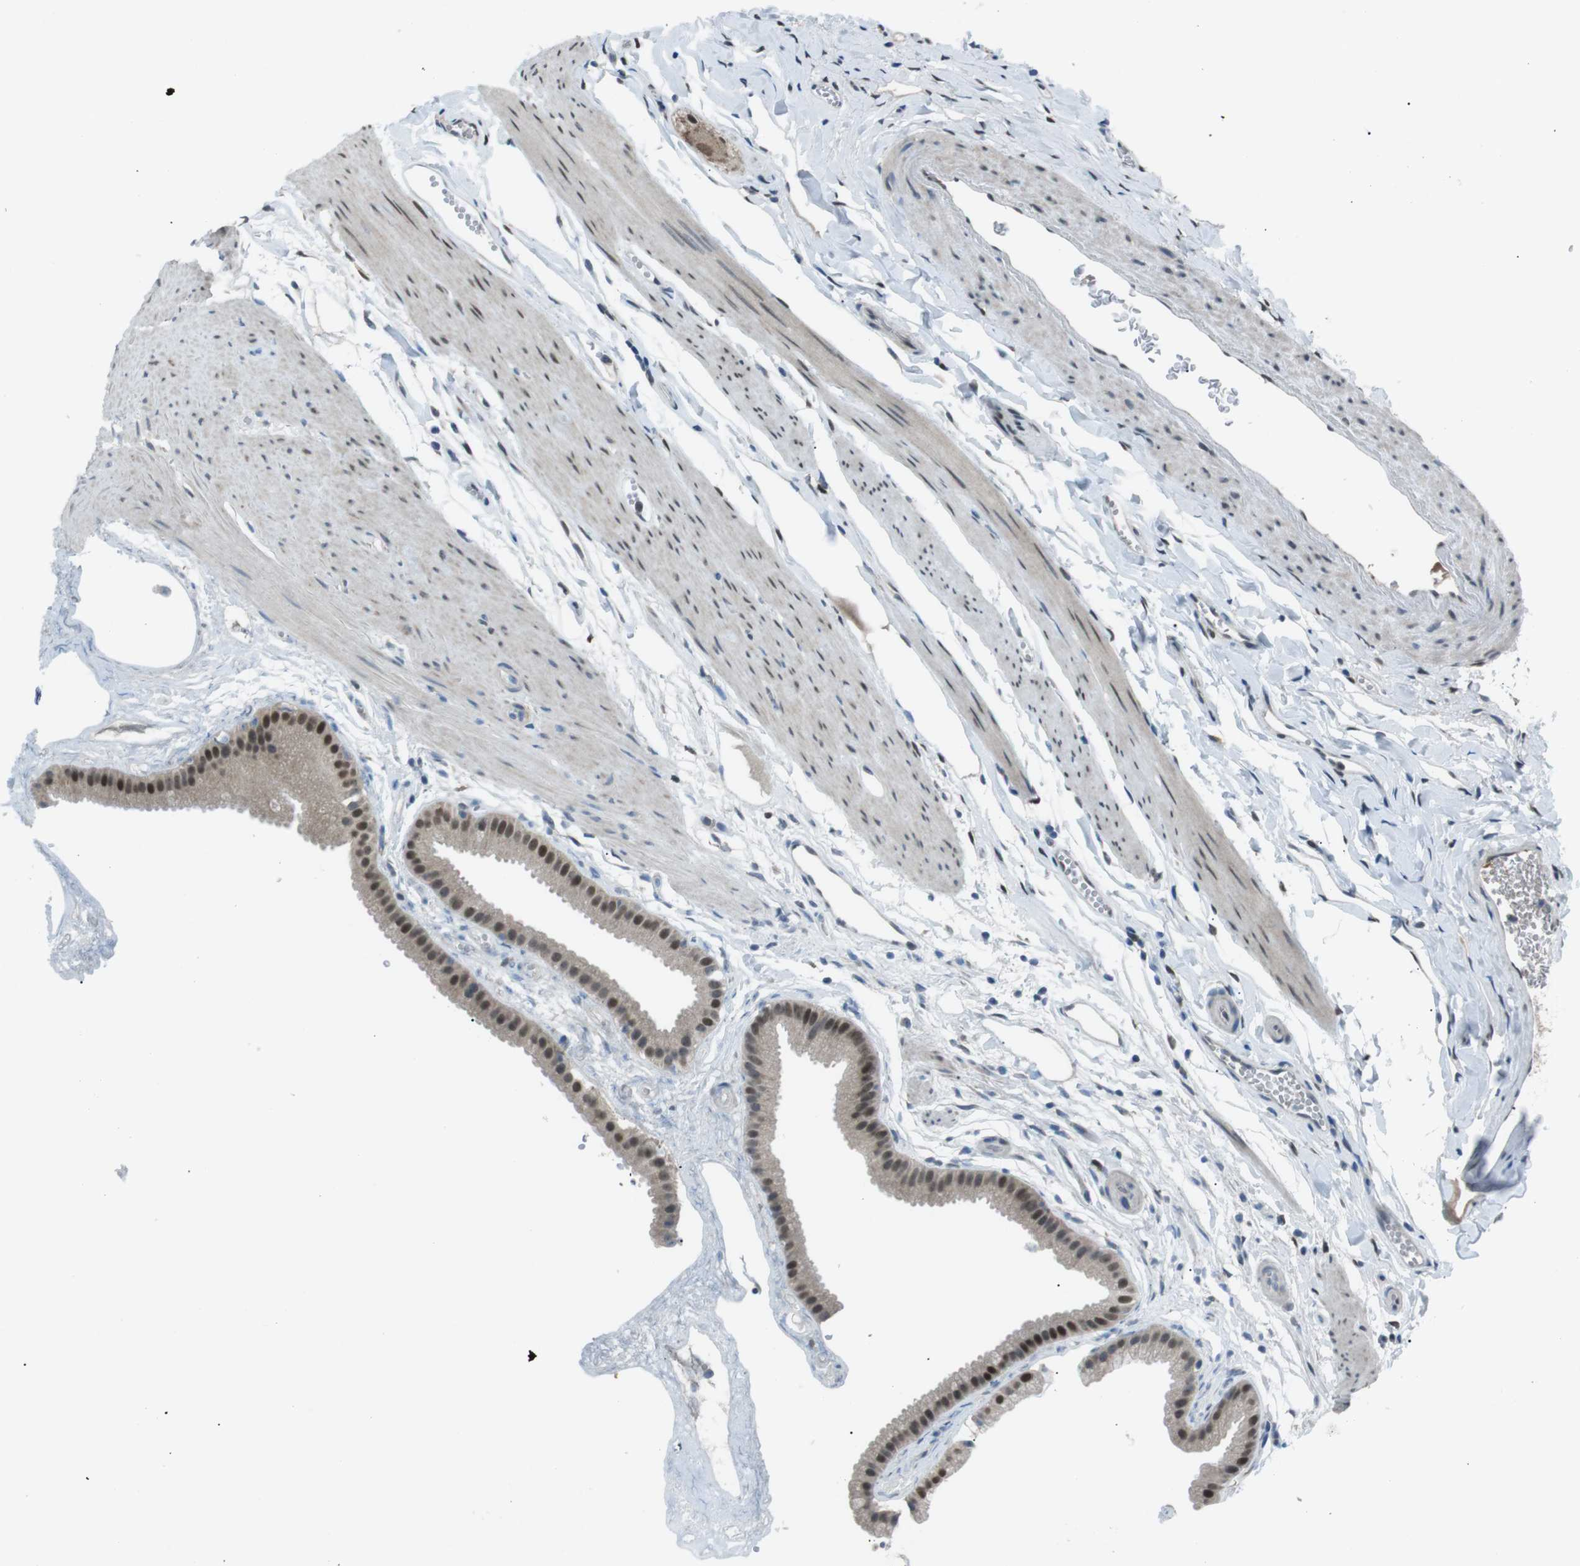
{"staining": {"intensity": "moderate", "quantity": ">75%", "location": "nuclear"}, "tissue": "gallbladder", "cell_type": "Glandular cells", "image_type": "normal", "snomed": [{"axis": "morphology", "description": "Normal tissue, NOS"}, {"axis": "topography", "description": "Gallbladder"}], "caption": "Gallbladder stained with DAB immunohistochemistry (IHC) demonstrates medium levels of moderate nuclear positivity in approximately >75% of glandular cells. (DAB (3,3'-diaminobenzidine) IHC with brightfield microscopy, high magnification).", "gene": "SRPK2", "patient": {"sex": "female", "age": 64}}